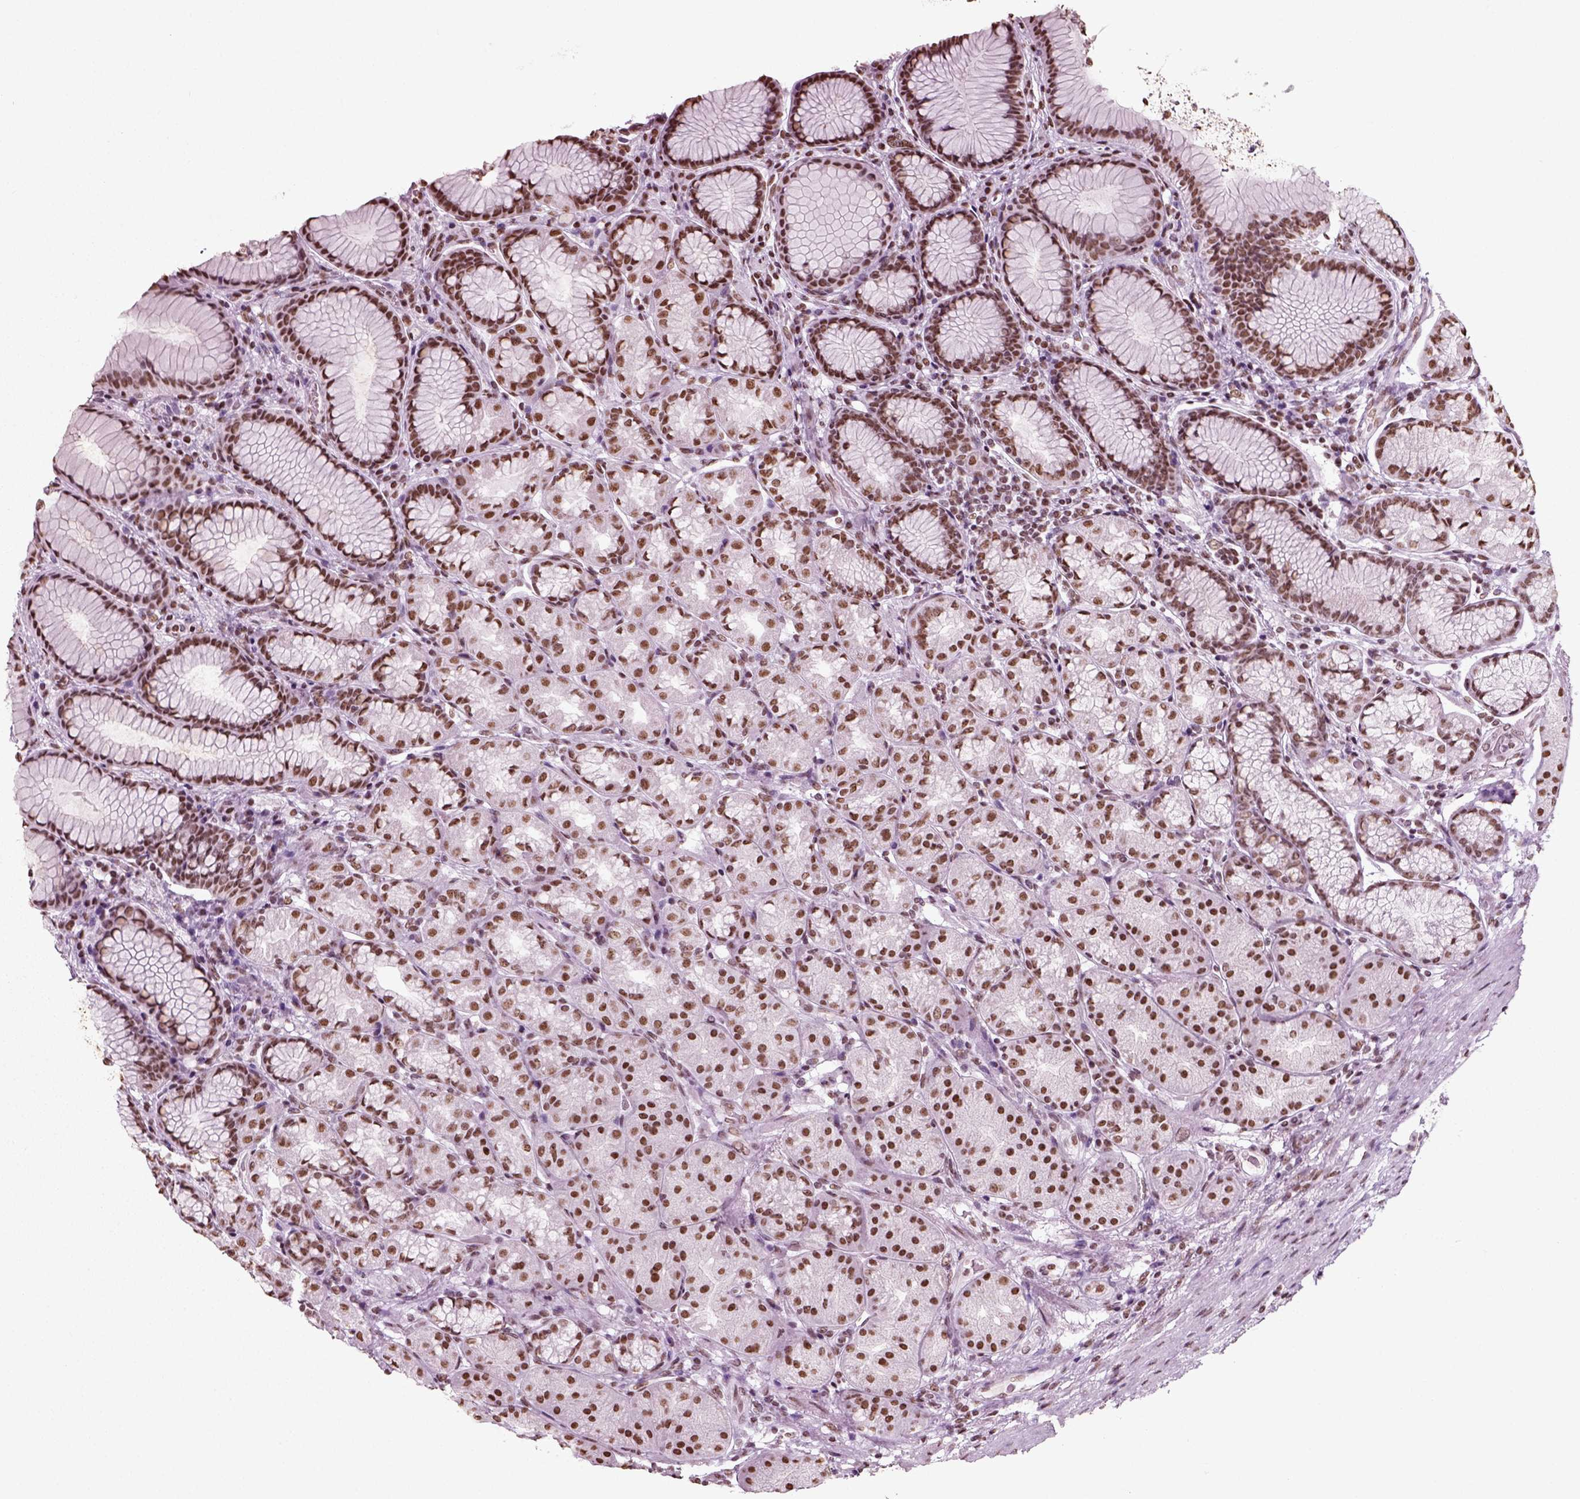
{"staining": {"intensity": "strong", "quantity": ">75%", "location": "nuclear"}, "tissue": "stomach", "cell_type": "Glandular cells", "image_type": "normal", "snomed": [{"axis": "morphology", "description": "Normal tissue, NOS"}, {"axis": "morphology", "description": "Adenocarcinoma, NOS"}, {"axis": "topography", "description": "Stomach"}], "caption": "Brown immunohistochemical staining in normal stomach displays strong nuclear expression in about >75% of glandular cells. (DAB IHC with brightfield microscopy, high magnification).", "gene": "POLR1H", "patient": {"sex": "female", "age": 79}}